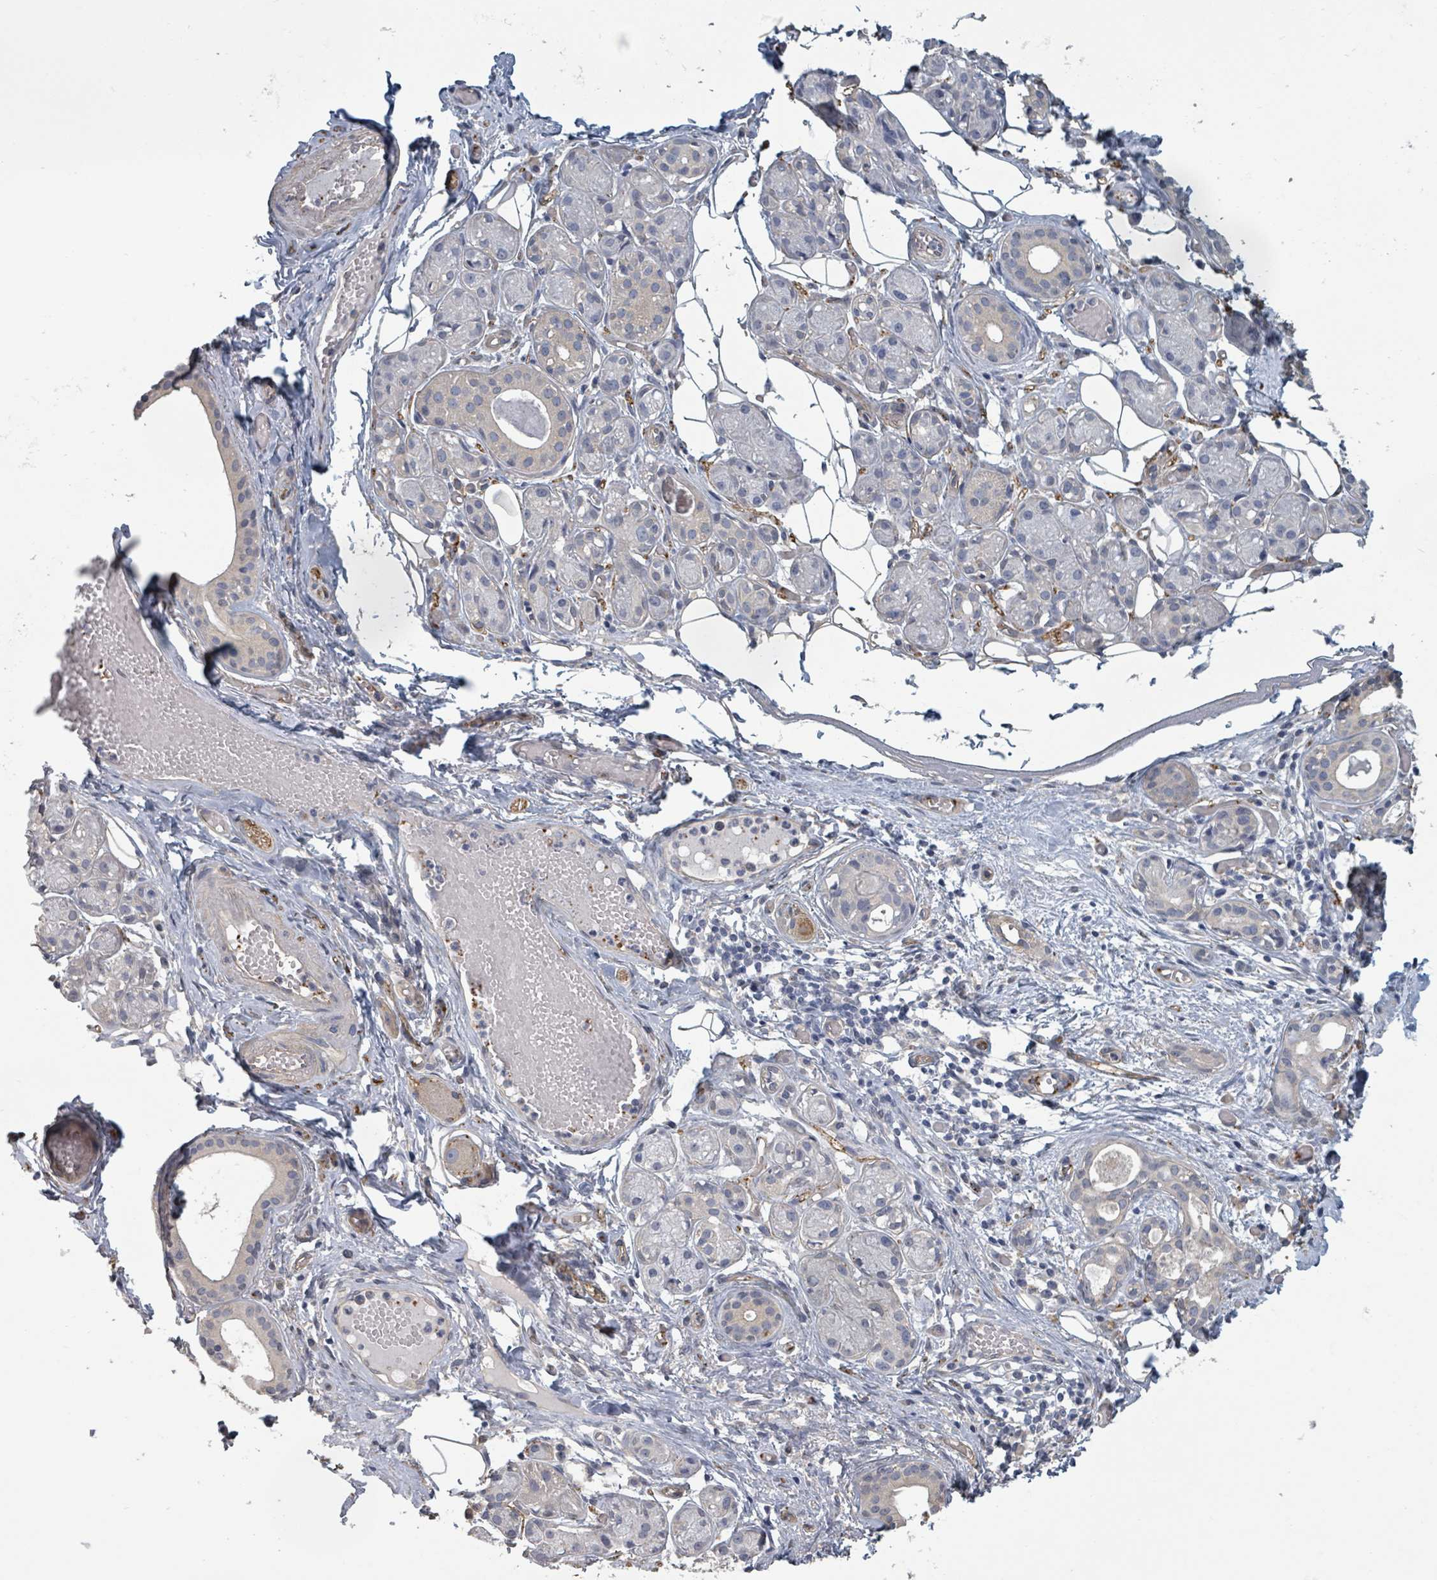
{"staining": {"intensity": "negative", "quantity": "none", "location": "none"}, "tissue": "salivary gland", "cell_type": "Glandular cells", "image_type": "normal", "snomed": [{"axis": "morphology", "description": "Normal tissue, NOS"}, {"axis": "topography", "description": "Salivary gland"}], "caption": "An immunohistochemistry (IHC) micrograph of normal salivary gland is shown. There is no staining in glandular cells of salivary gland.", "gene": "PLAUR", "patient": {"sex": "male", "age": 82}}